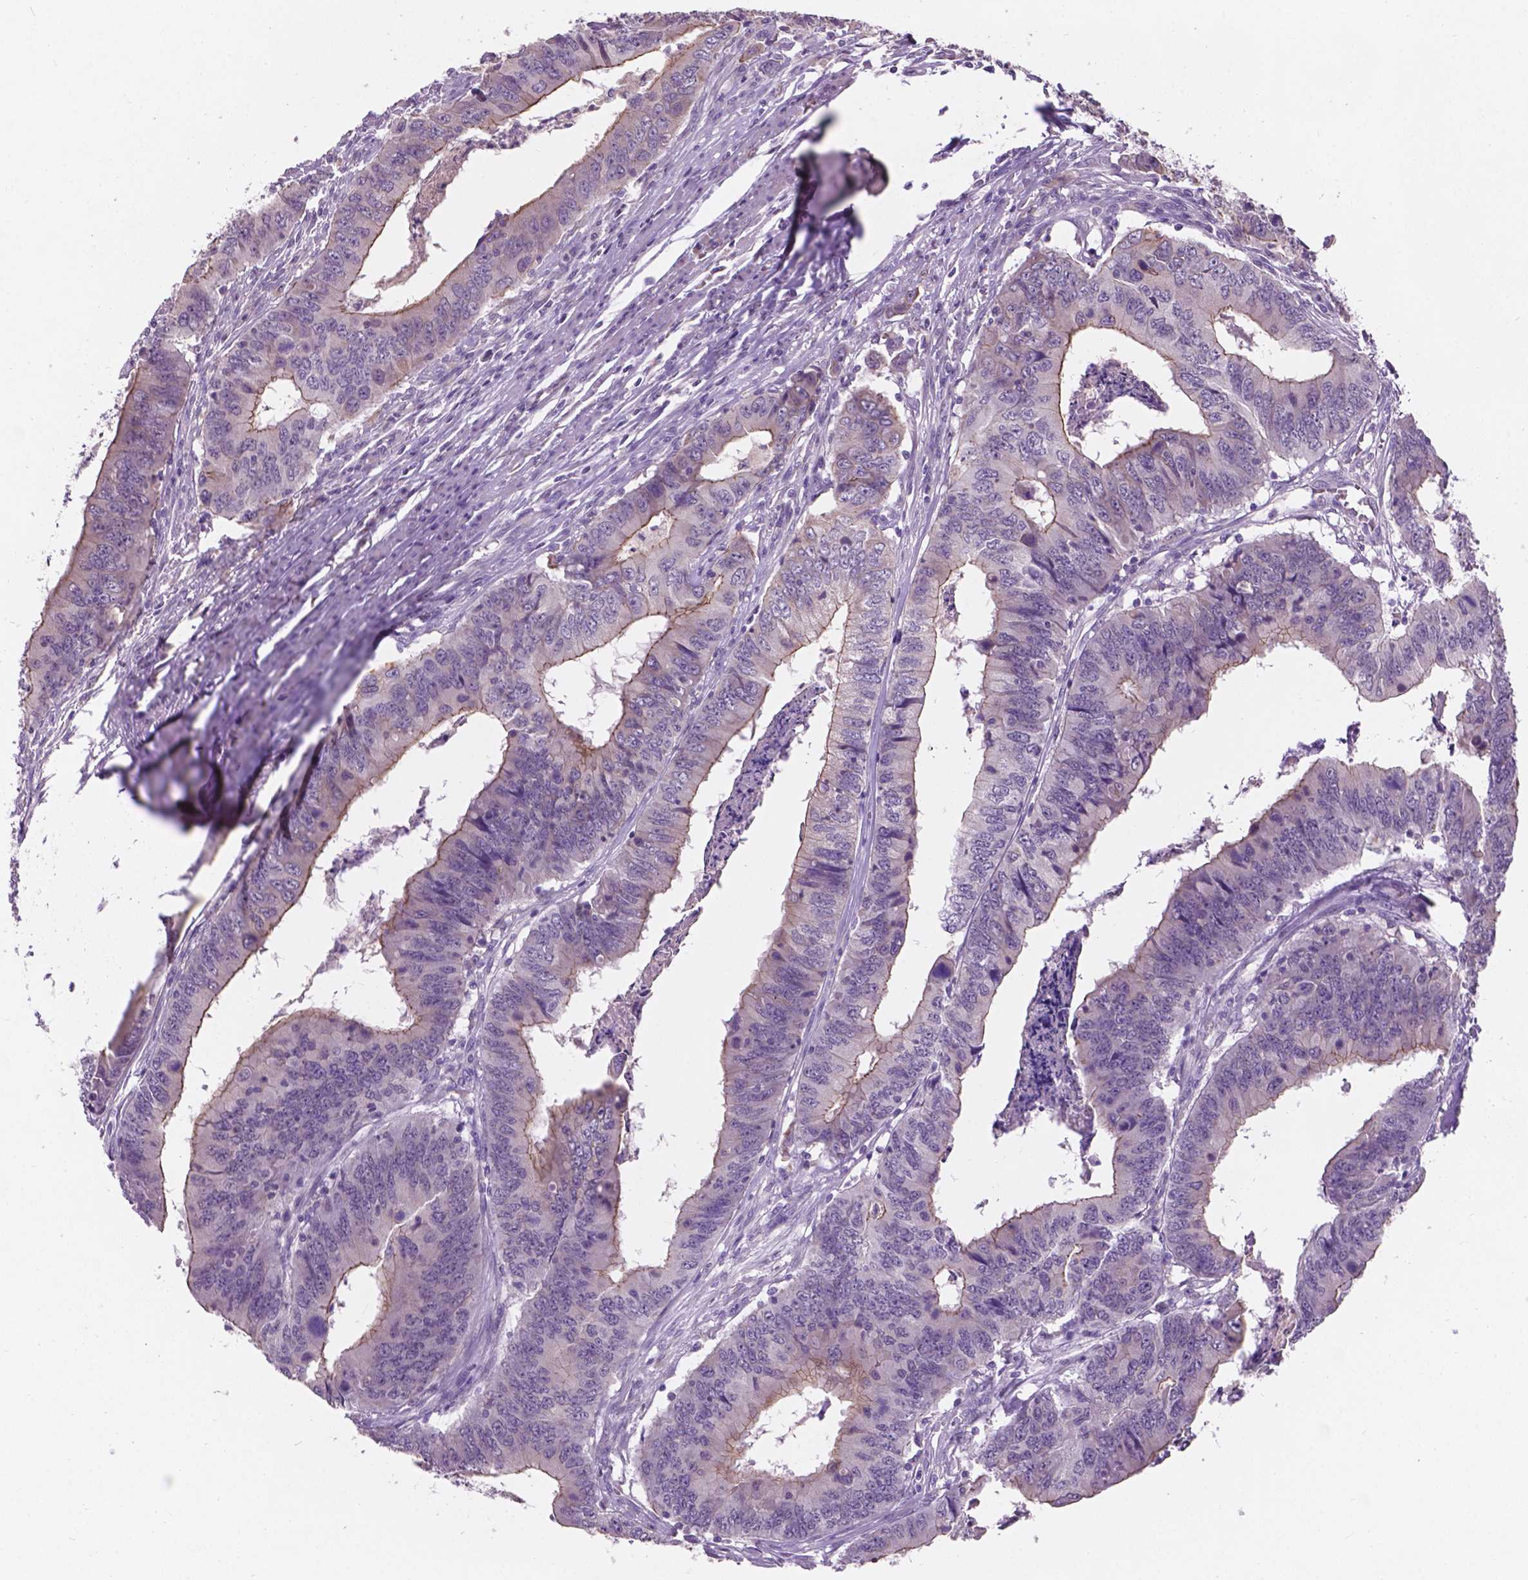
{"staining": {"intensity": "moderate", "quantity": "<25%", "location": "cytoplasmic/membranous"}, "tissue": "colorectal cancer", "cell_type": "Tumor cells", "image_type": "cancer", "snomed": [{"axis": "morphology", "description": "Adenocarcinoma, NOS"}, {"axis": "topography", "description": "Colon"}], "caption": "Immunohistochemical staining of human adenocarcinoma (colorectal) reveals low levels of moderate cytoplasmic/membranous staining in about <25% of tumor cells.", "gene": "GXYLT2", "patient": {"sex": "male", "age": 53}}